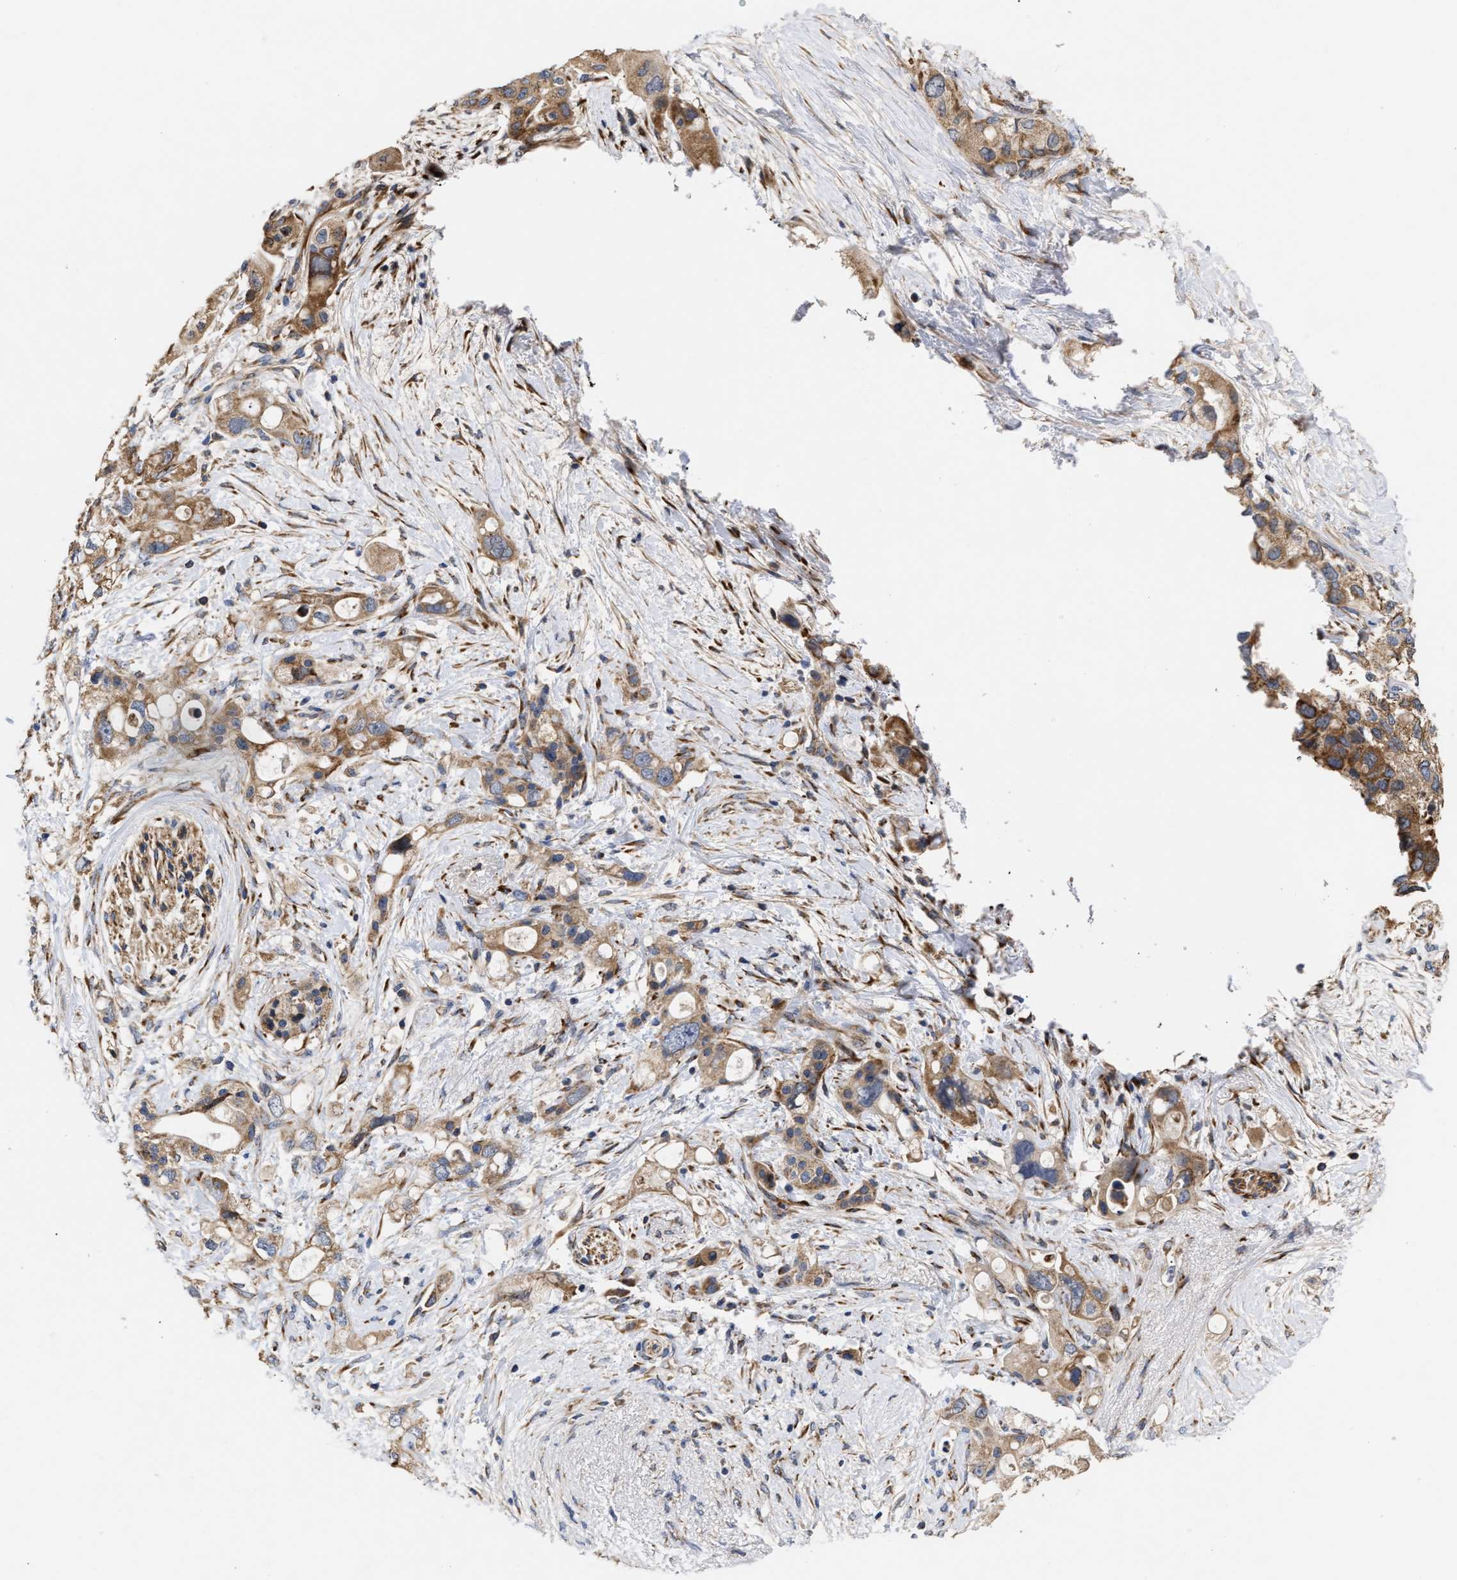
{"staining": {"intensity": "moderate", "quantity": ">75%", "location": "cytoplasmic/membranous"}, "tissue": "pancreatic cancer", "cell_type": "Tumor cells", "image_type": "cancer", "snomed": [{"axis": "morphology", "description": "Adenocarcinoma, NOS"}, {"axis": "topography", "description": "Pancreas"}], "caption": "Moderate cytoplasmic/membranous protein expression is present in approximately >75% of tumor cells in pancreatic cancer (adenocarcinoma).", "gene": "MALSU1", "patient": {"sex": "female", "age": 56}}